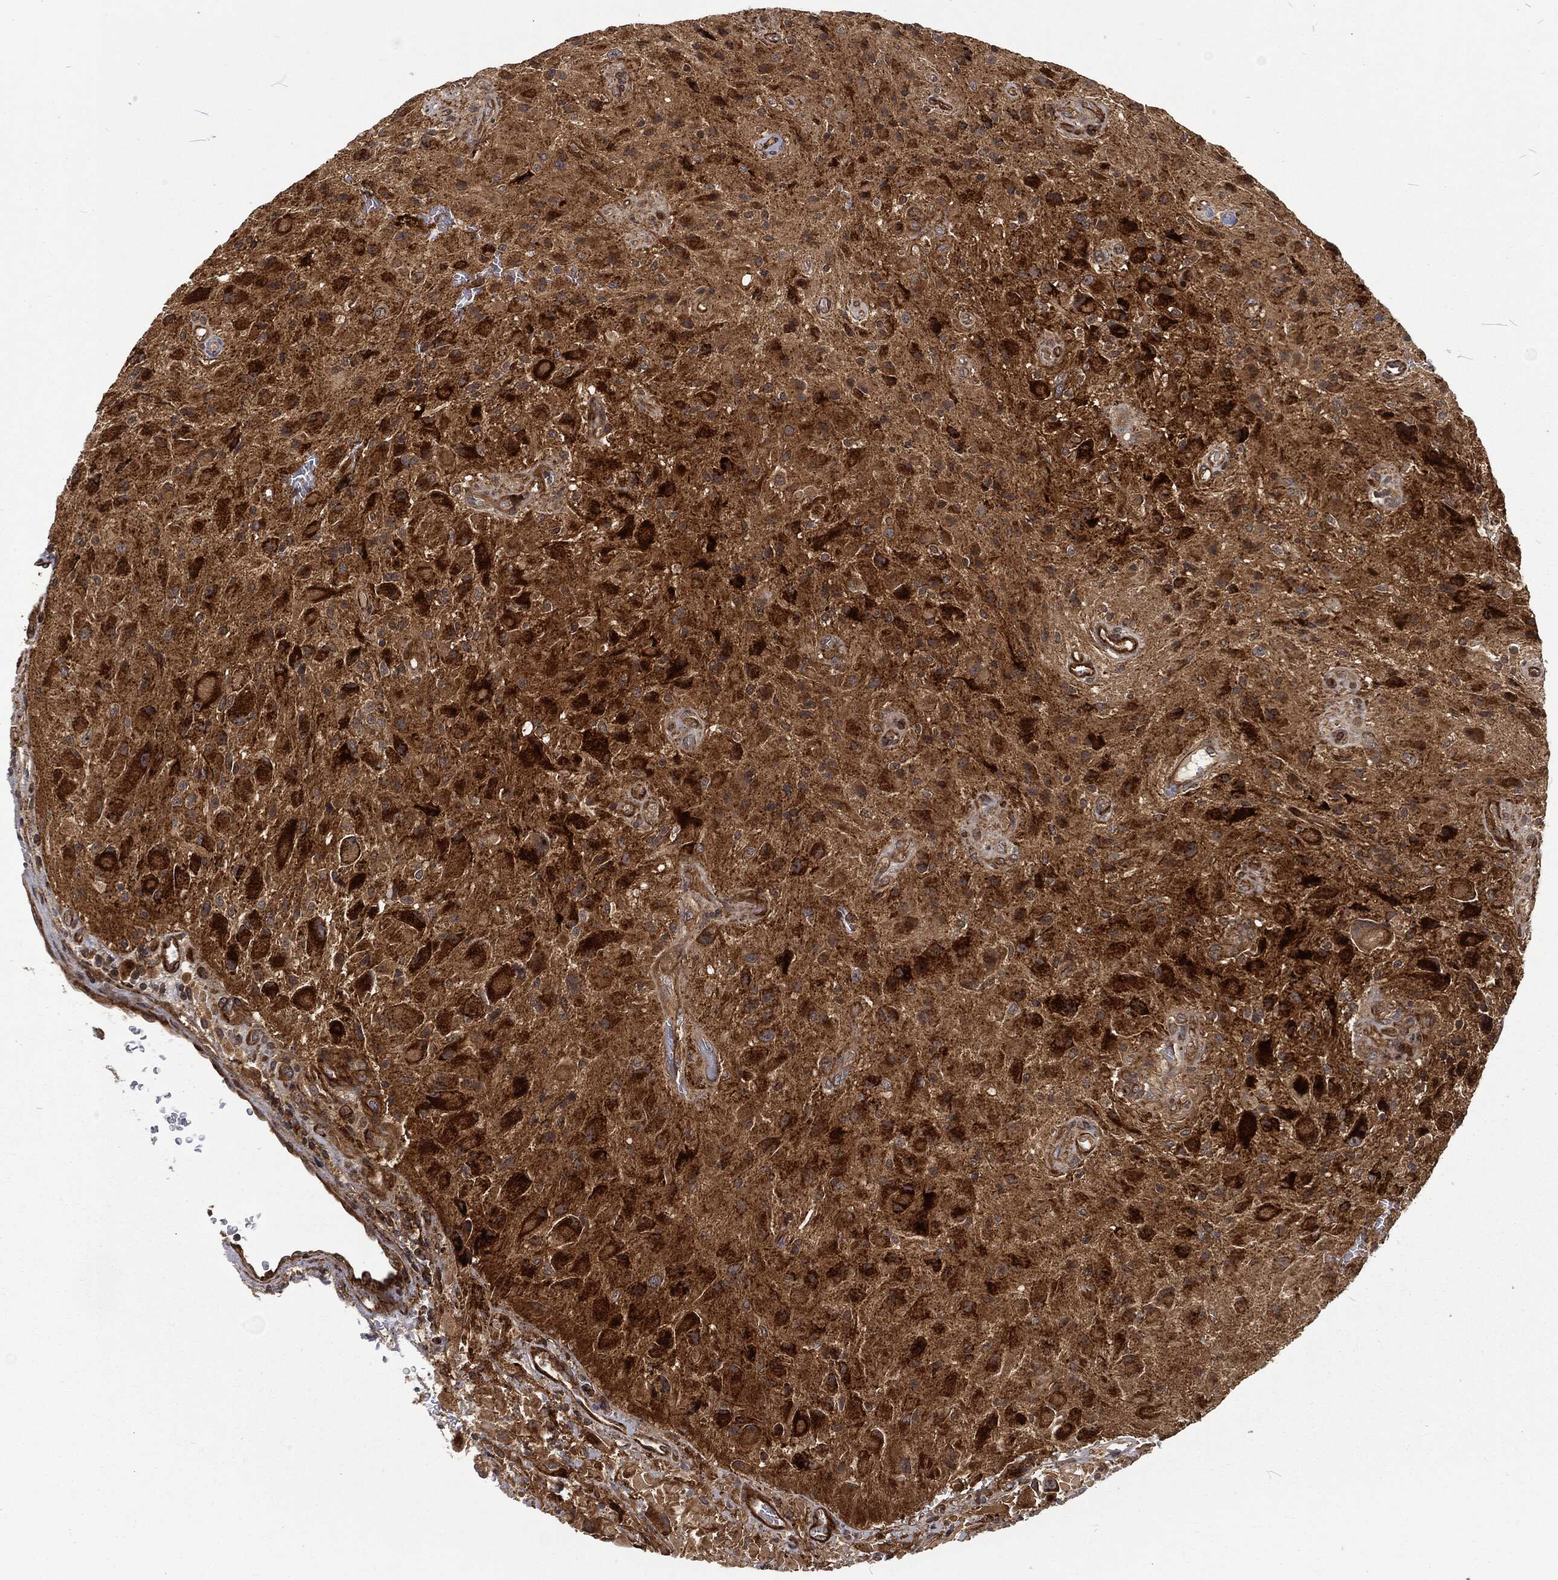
{"staining": {"intensity": "strong", "quantity": ">75%", "location": "cytoplasmic/membranous"}, "tissue": "glioma", "cell_type": "Tumor cells", "image_type": "cancer", "snomed": [{"axis": "morphology", "description": "Glioma, malignant, High grade"}, {"axis": "topography", "description": "Cerebral cortex"}], "caption": "Human high-grade glioma (malignant) stained with a protein marker reveals strong staining in tumor cells.", "gene": "RFTN1", "patient": {"sex": "male", "age": 35}}